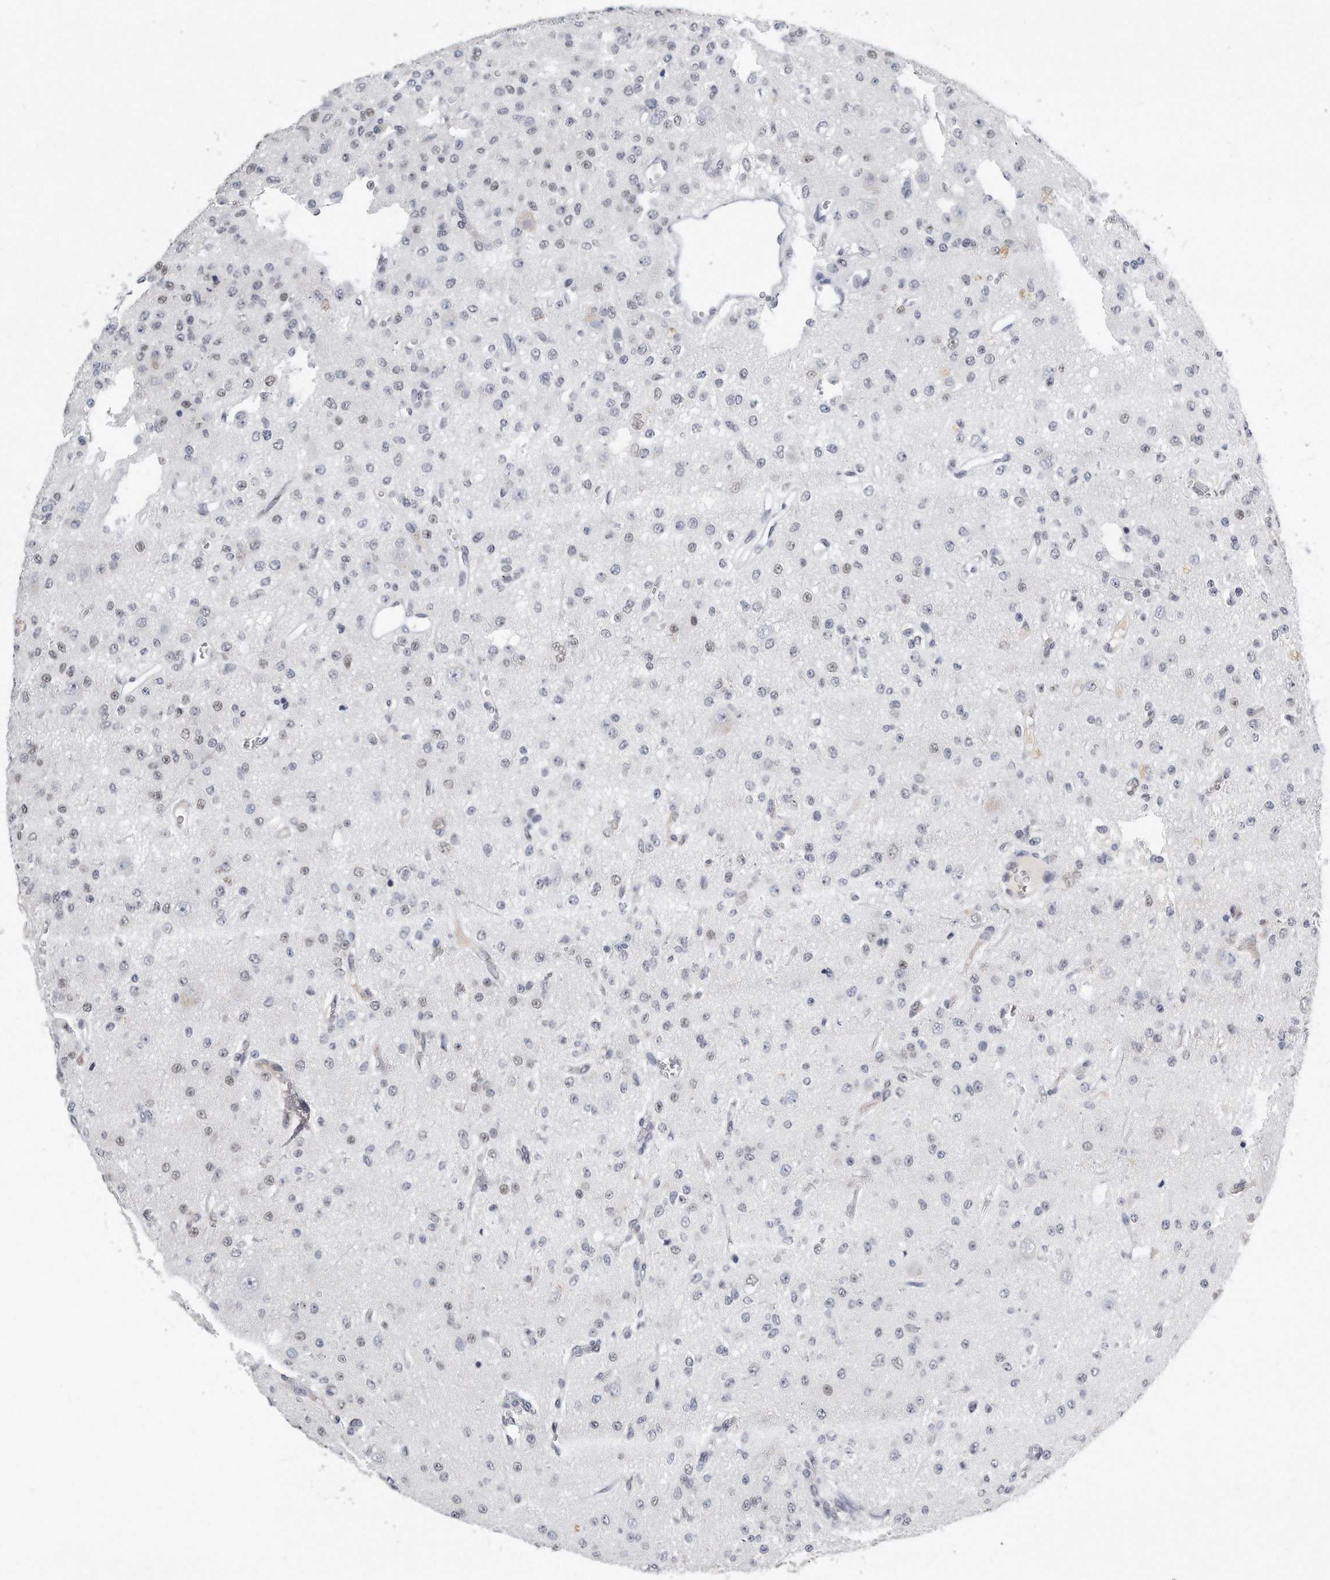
{"staining": {"intensity": "negative", "quantity": "none", "location": "none"}, "tissue": "glioma", "cell_type": "Tumor cells", "image_type": "cancer", "snomed": [{"axis": "morphology", "description": "Glioma, malignant, Low grade"}, {"axis": "topography", "description": "Brain"}], "caption": "Immunohistochemical staining of human glioma displays no significant positivity in tumor cells.", "gene": "CTBP2", "patient": {"sex": "male", "age": 38}}